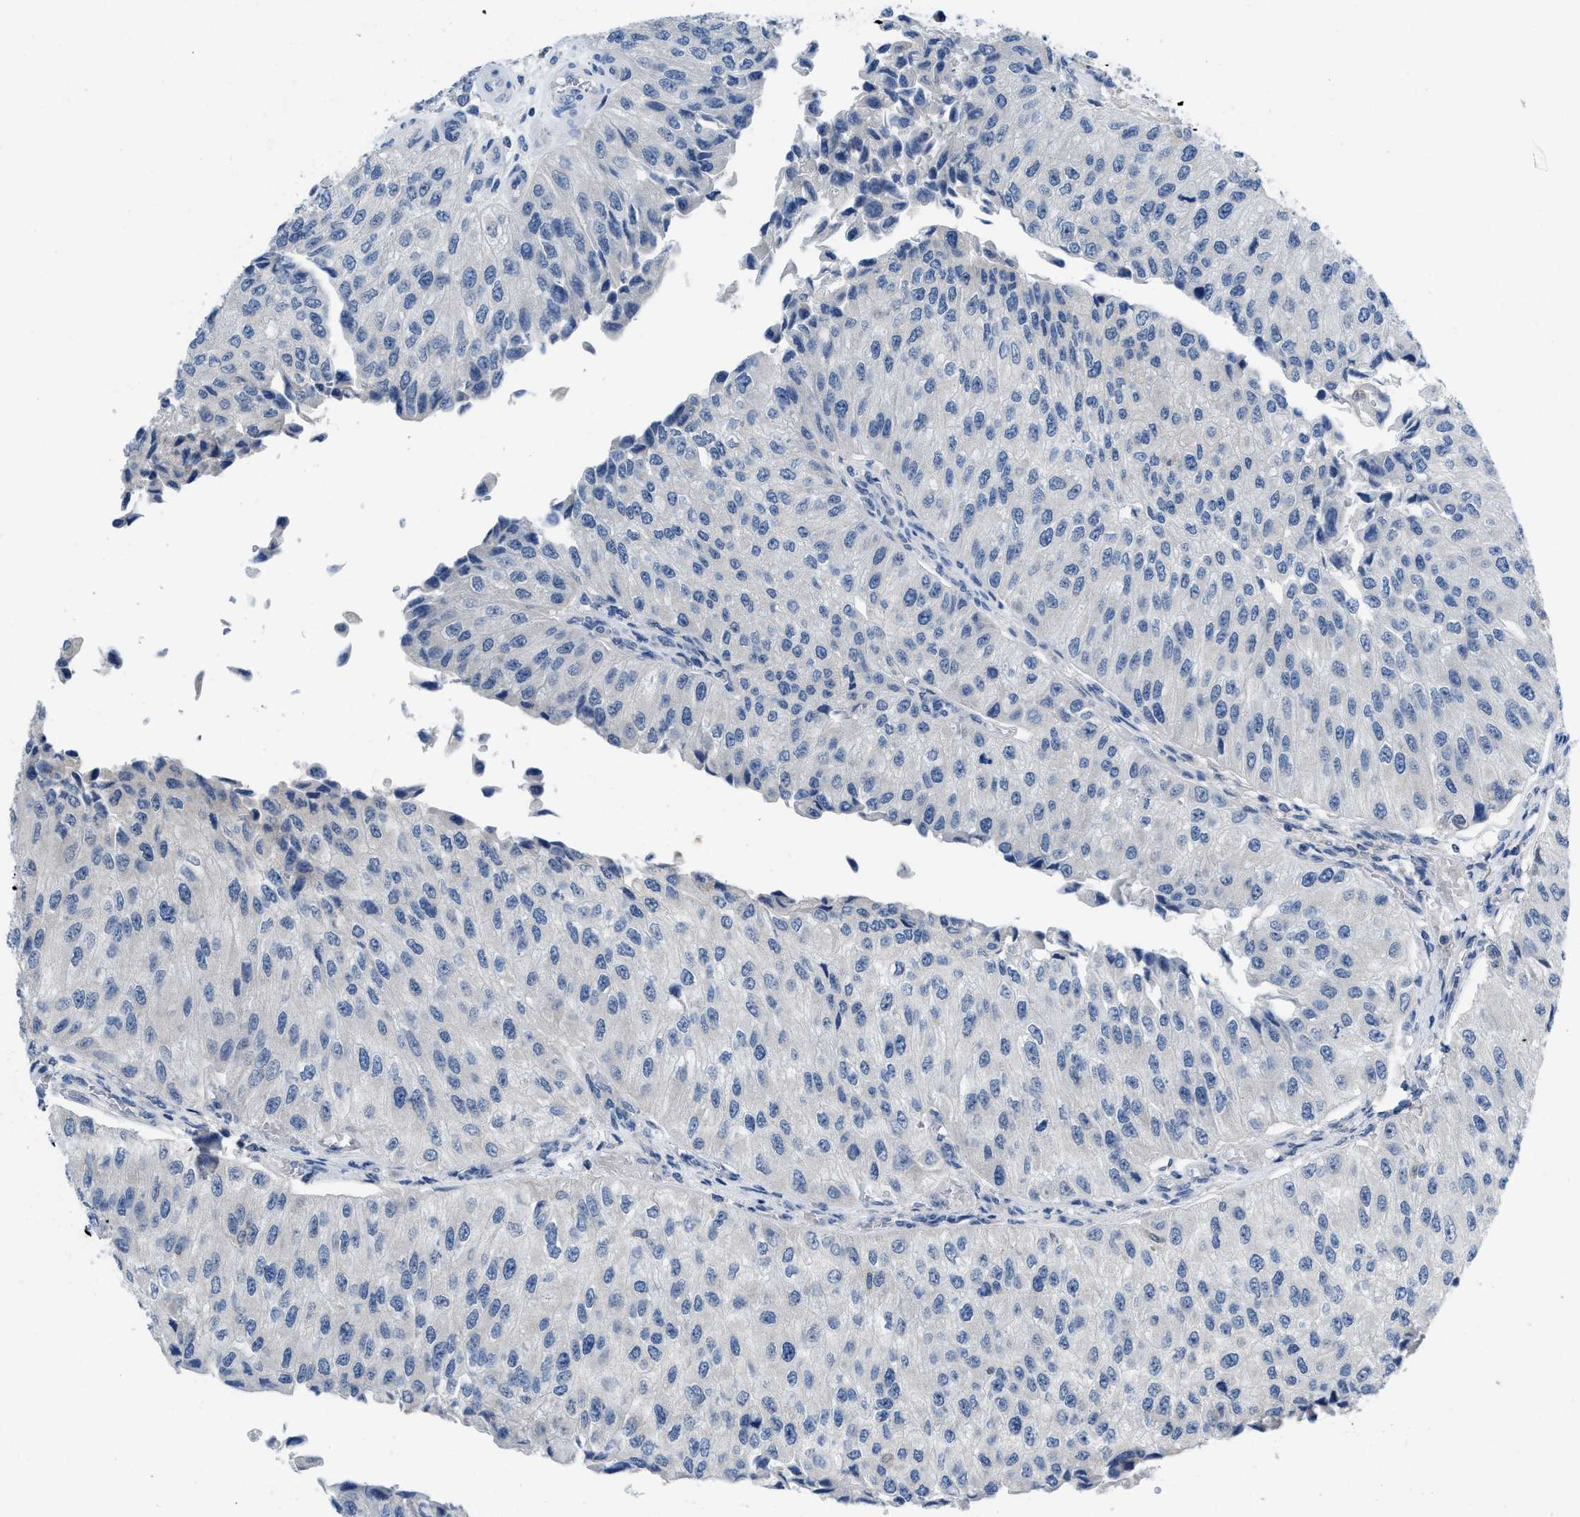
{"staining": {"intensity": "negative", "quantity": "none", "location": "none"}, "tissue": "urothelial cancer", "cell_type": "Tumor cells", "image_type": "cancer", "snomed": [{"axis": "morphology", "description": "Urothelial carcinoma, High grade"}, {"axis": "topography", "description": "Kidney"}, {"axis": "topography", "description": "Urinary bladder"}], "caption": "Urothelial cancer stained for a protein using IHC reveals no expression tumor cells.", "gene": "PYY", "patient": {"sex": "male", "age": 77}}